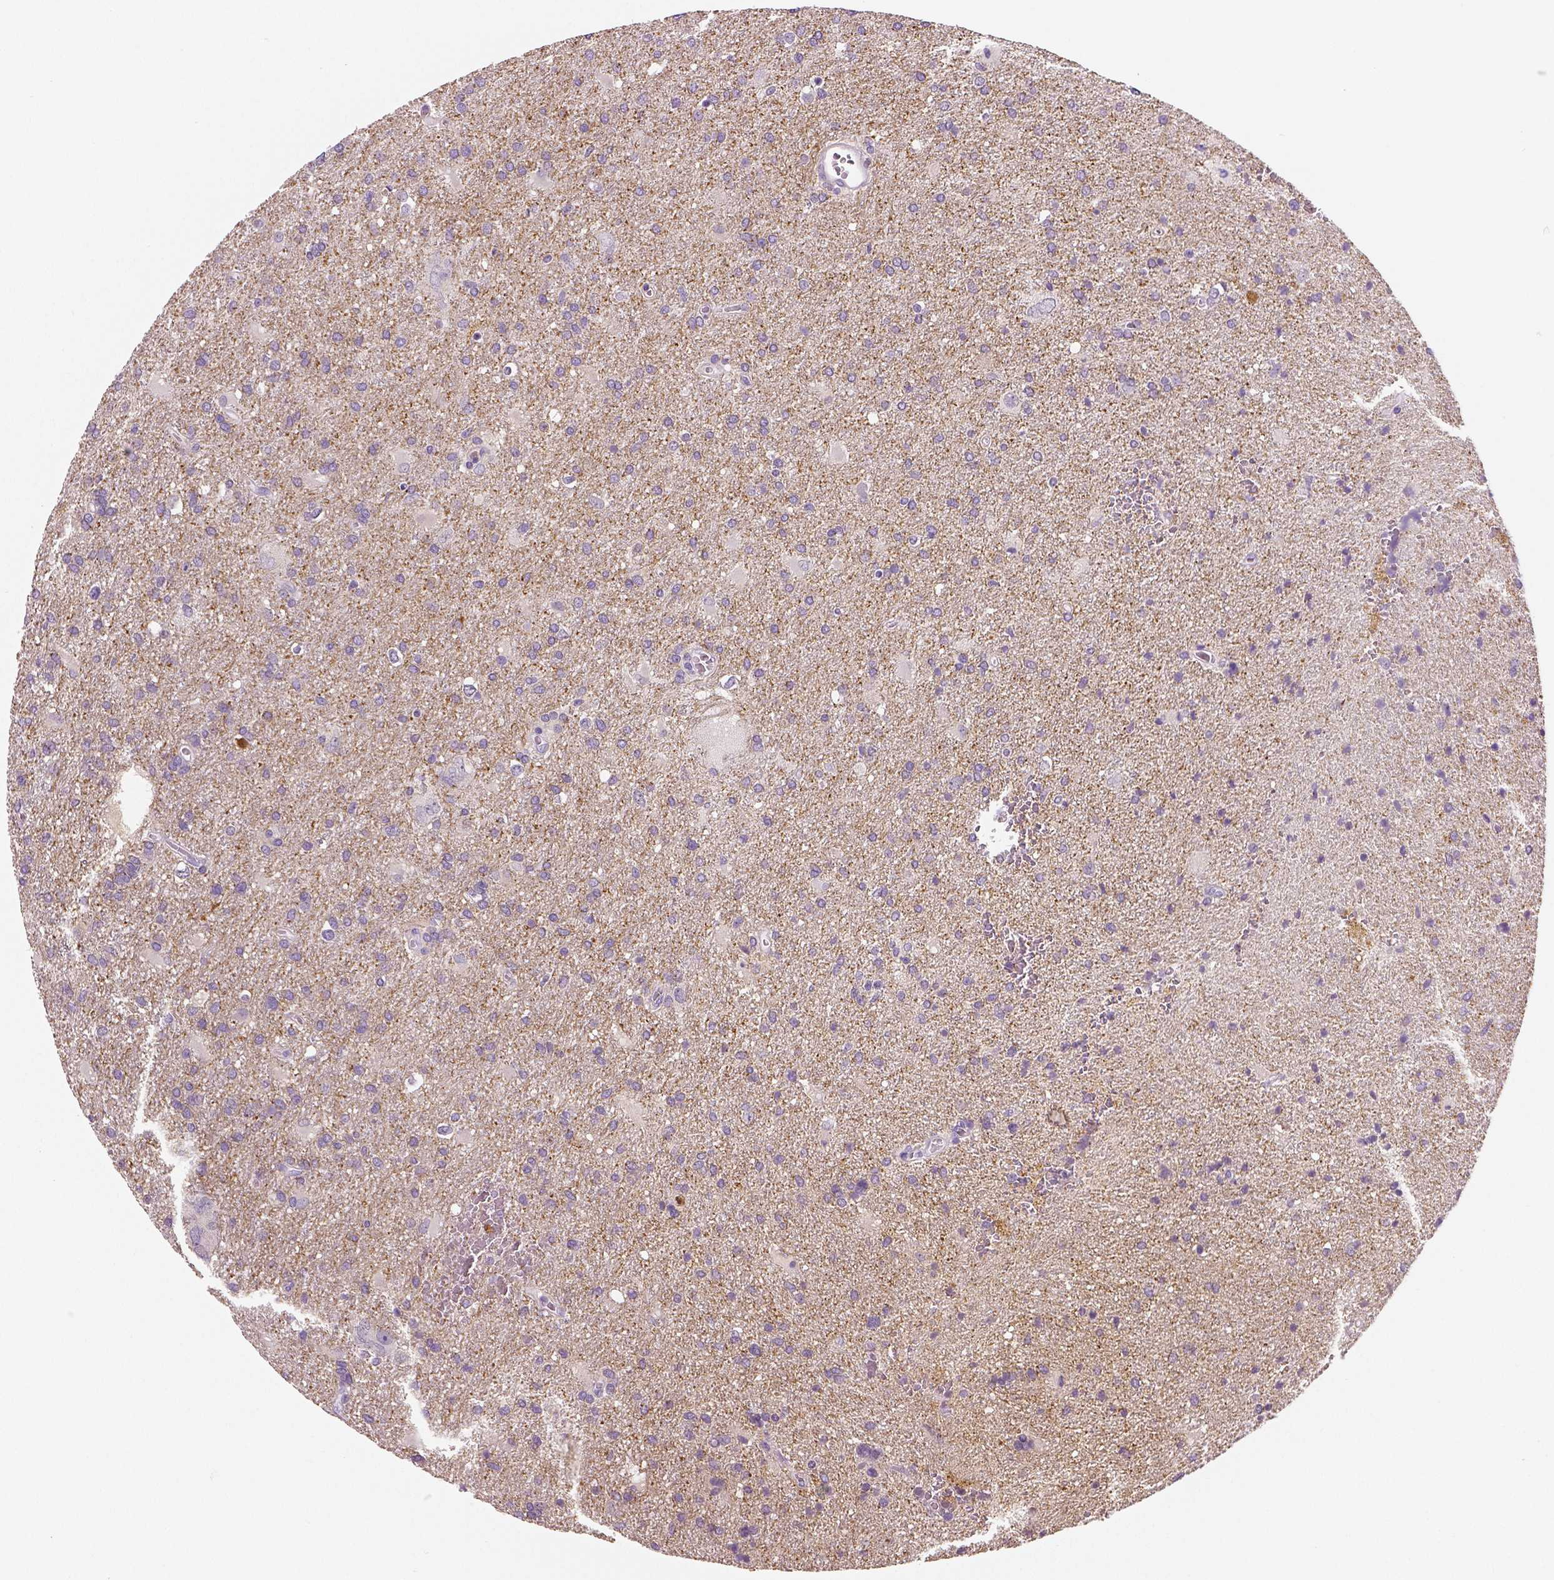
{"staining": {"intensity": "negative", "quantity": "none", "location": "none"}, "tissue": "glioma", "cell_type": "Tumor cells", "image_type": "cancer", "snomed": [{"axis": "morphology", "description": "Glioma, malignant, Low grade"}, {"axis": "topography", "description": "Brain"}], "caption": "Human malignant glioma (low-grade) stained for a protein using immunohistochemistry (IHC) reveals no staining in tumor cells.", "gene": "NECAB2", "patient": {"sex": "male", "age": 66}}